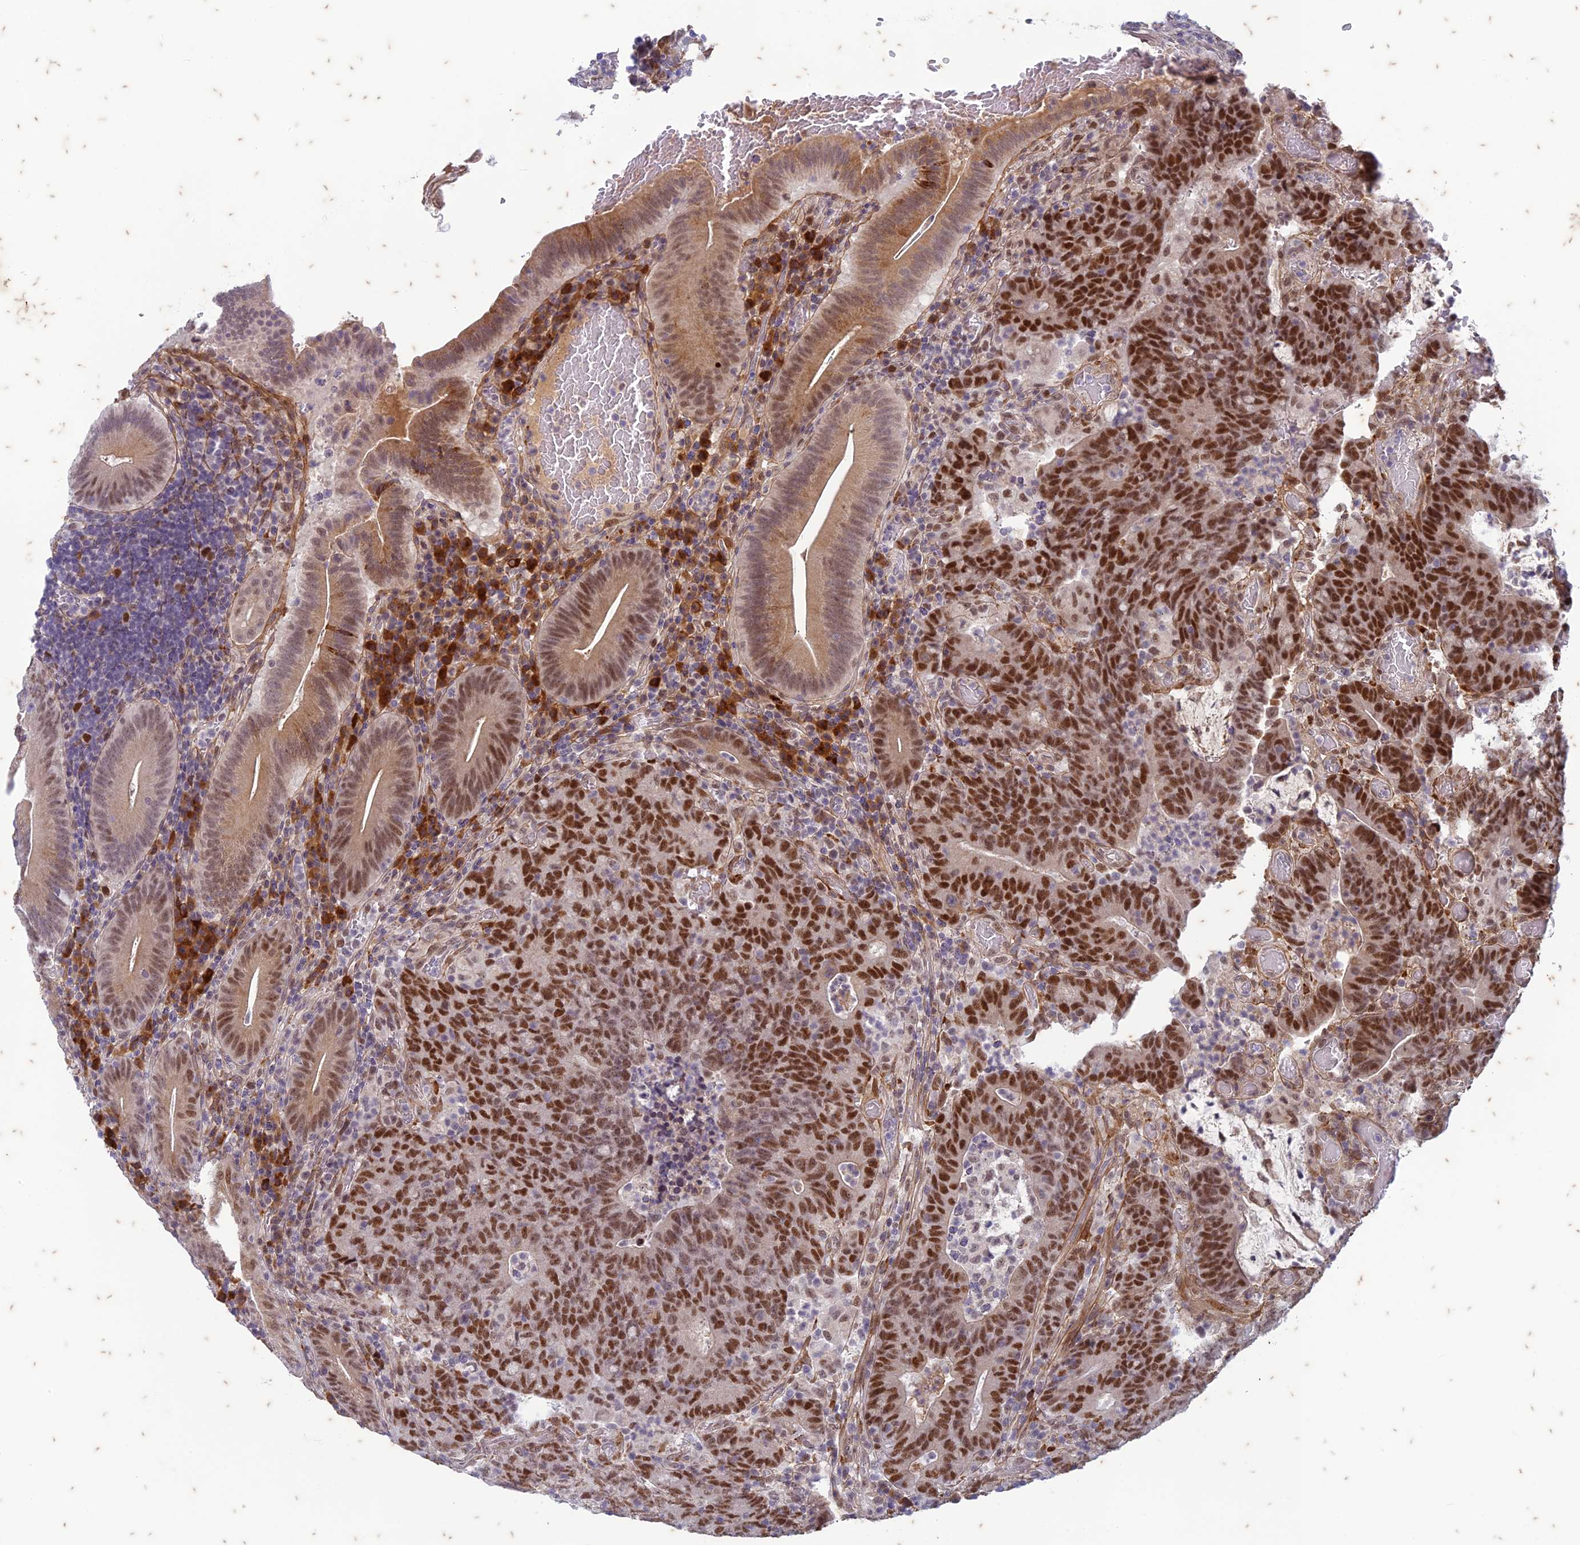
{"staining": {"intensity": "strong", "quantity": ">75%", "location": "nuclear"}, "tissue": "colorectal cancer", "cell_type": "Tumor cells", "image_type": "cancer", "snomed": [{"axis": "morphology", "description": "Normal tissue, NOS"}, {"axis": "morphology", "description": "Adenocarcinoma, NOS"}, {"axis": "topography", "description": "Colon"}], "caption": "High-magnification brightfield microscopy of colorectal cancer stained with DAB (3,3'-diaminobenzidine) (brown) and counterstained with hematoxylin (blue). tumor cells exhibit strong nuclear expression is identified in approximately>75% of cells. (DAB = brown stain, brightfield microscopy at high magnification).", "gene": "PABPN1L", "patient": {"sex": "female", "age": 75}}